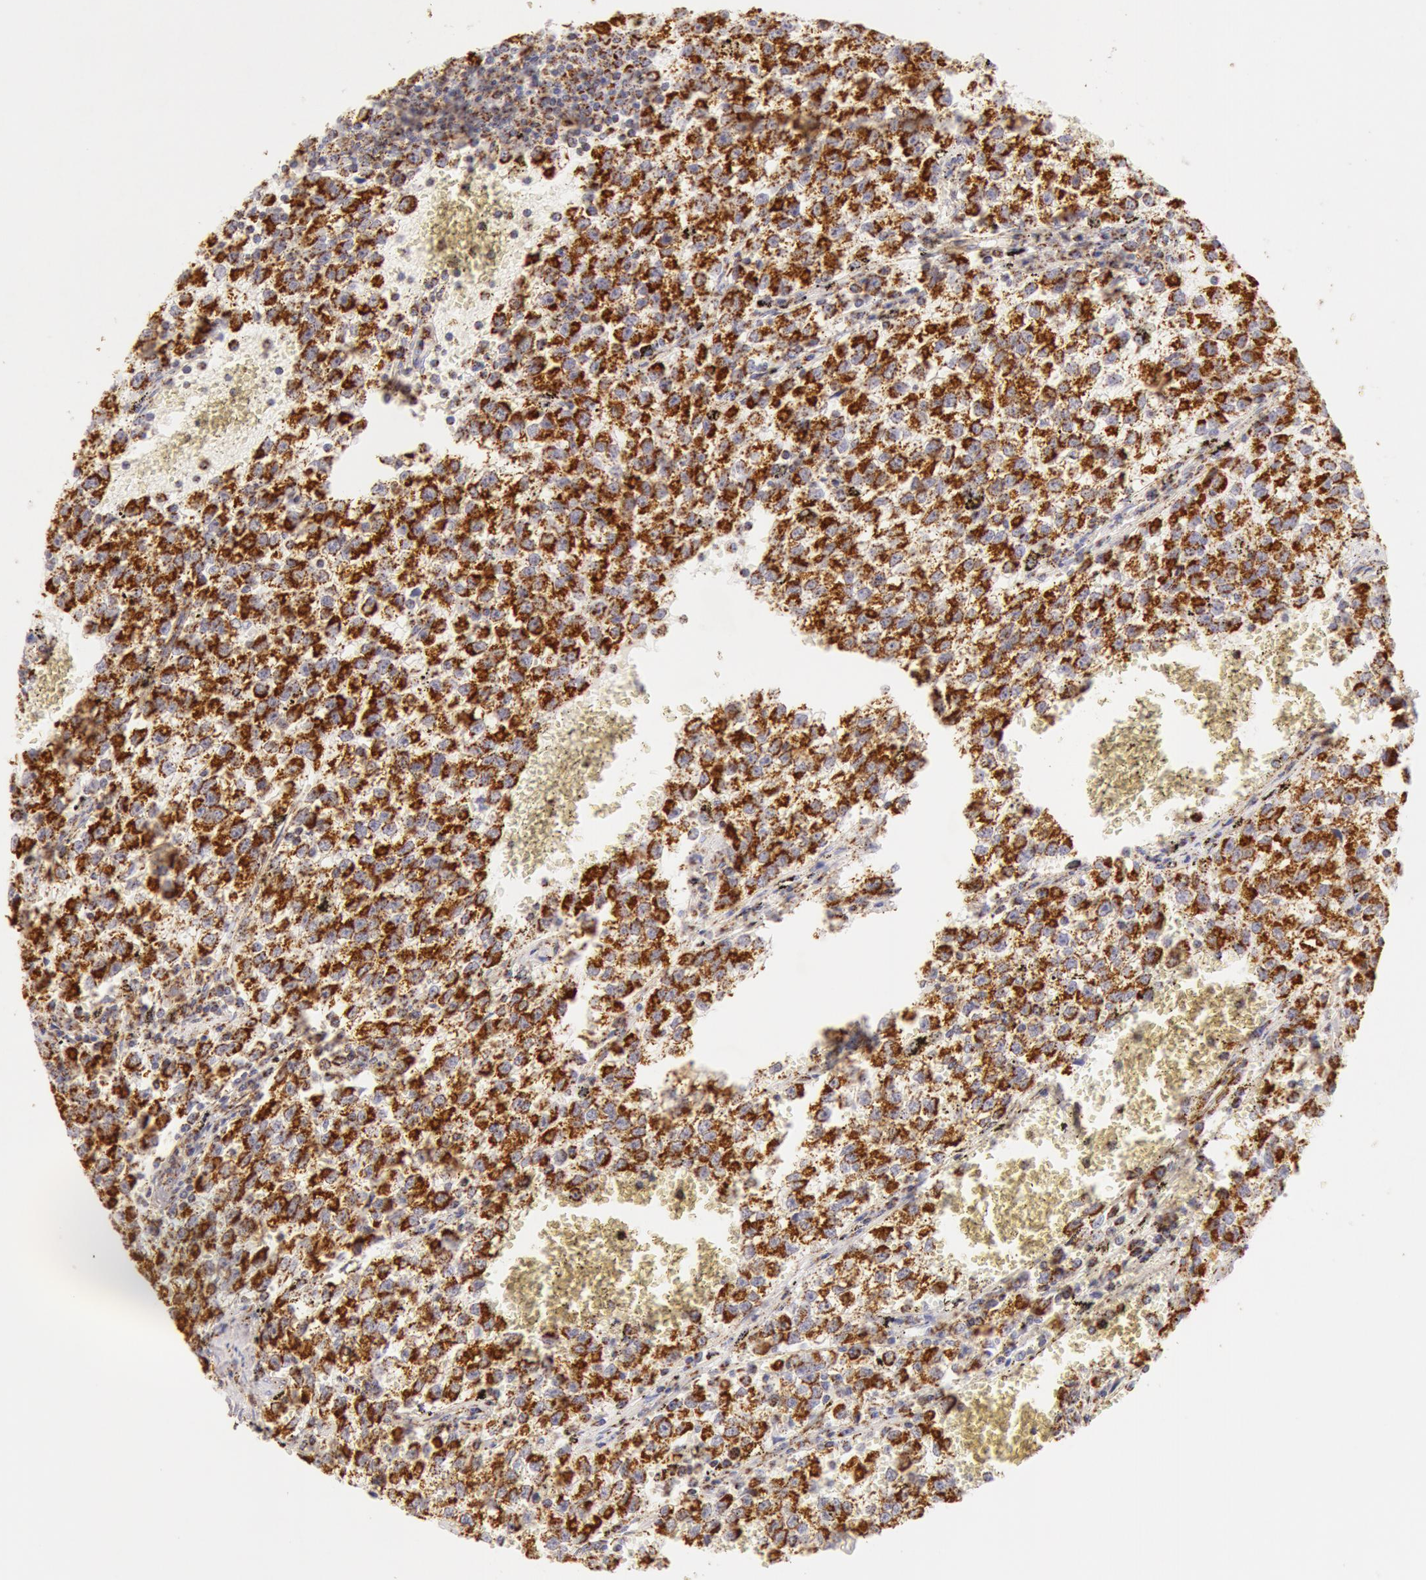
{"staining": {"intensity": "strong", "quantity": ">75%", "location": "cytoplasmic/membranous"}, "tissue": "testis cancer", "cell_type": "Tumor cells", "image_type": "cancer", "snomed": [{"axis": "morphology", "description": "Seminoma, NOS"}, {"axis": "topography", "description": "Testis"}], "caption": "Protein analysis of testis seminoma tissue shows strong cytoplasmic/membranous staining in about >75% of tumor cells.", "gene": "ATP5F1B", "patient": {"sex": "male", "age": 35}}